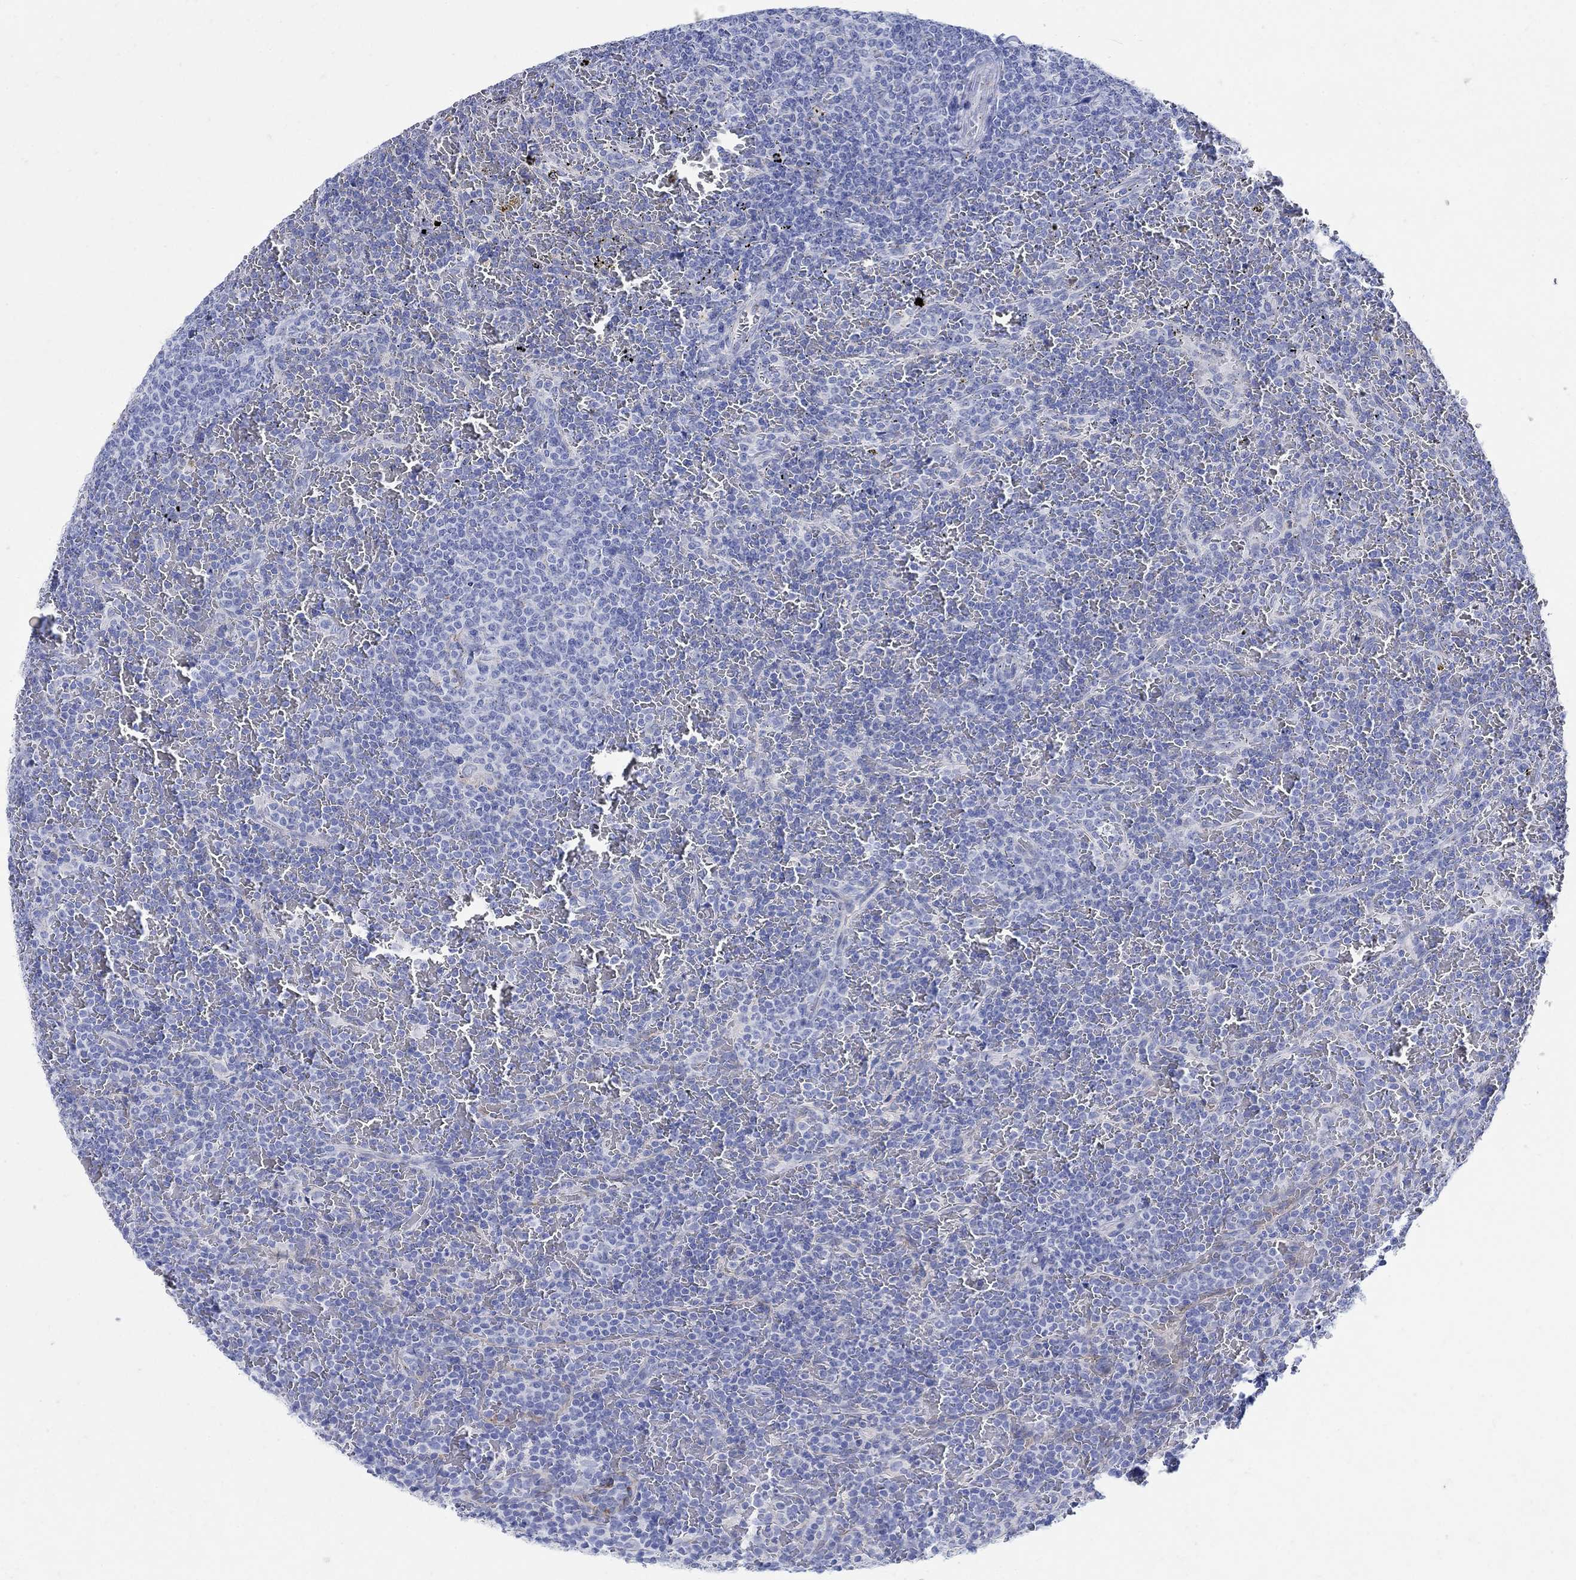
{"staining": {"intensity": "negative", "quantity": "none", "location": "none"}, "tissue": "lymphoma", "cell_type": "Tumor cells", "image_type": "cancer", "snomed": [{"axis": "morphology", "description": "Malignant lymphoma, non-Hodgkin's type, Low grade"}, {"axis": "topography", "description": "Spleen"}], "caption": "Low-grade malignant lymphoma, non-Hodgkin's type was stained to show a protein in brown. There is no significant staining in tumor cells.", "gene": "ZDHHC14", "patient": {"sex": "female", "age": 77}}